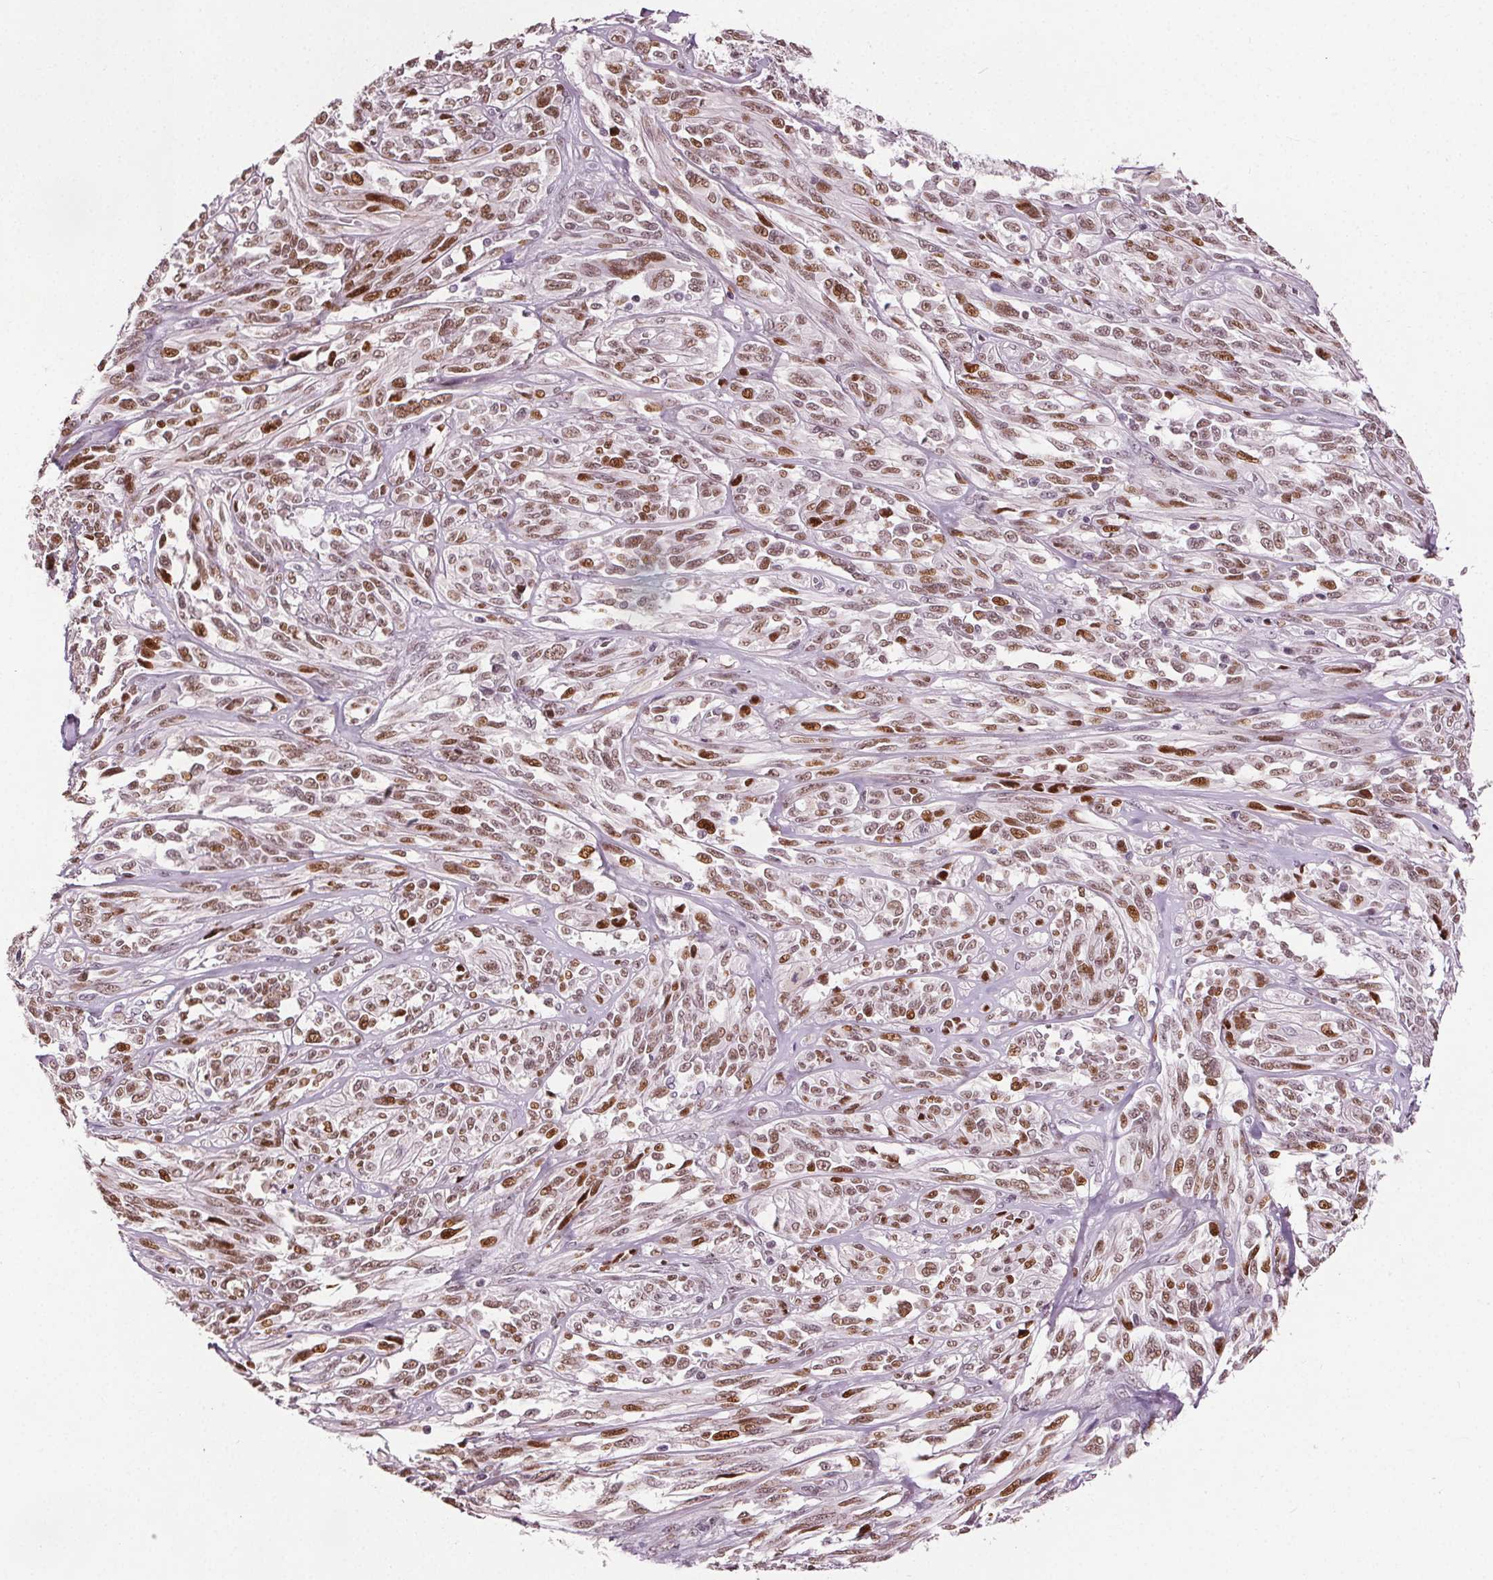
{"staining": {"intensity": "moderate", "quantity": ">75%", "location": "nuclear"}, "tissue": "melanoma", "cell_type": "Tumor cells", "image_type": "cancer", "snomed": [{"axis": "morphology", "description": "Malignant melanoma, NOS"}, {"axis": "topography", "description": "Skin"}], "caption": "This is a photomicrograph of immunohistochemistry staining of malignant melanoma, which shows moderate staining in the nuclear of tumor cells.", "gene": "IWS1", "patient": {"sex": "female", "age": 91}}